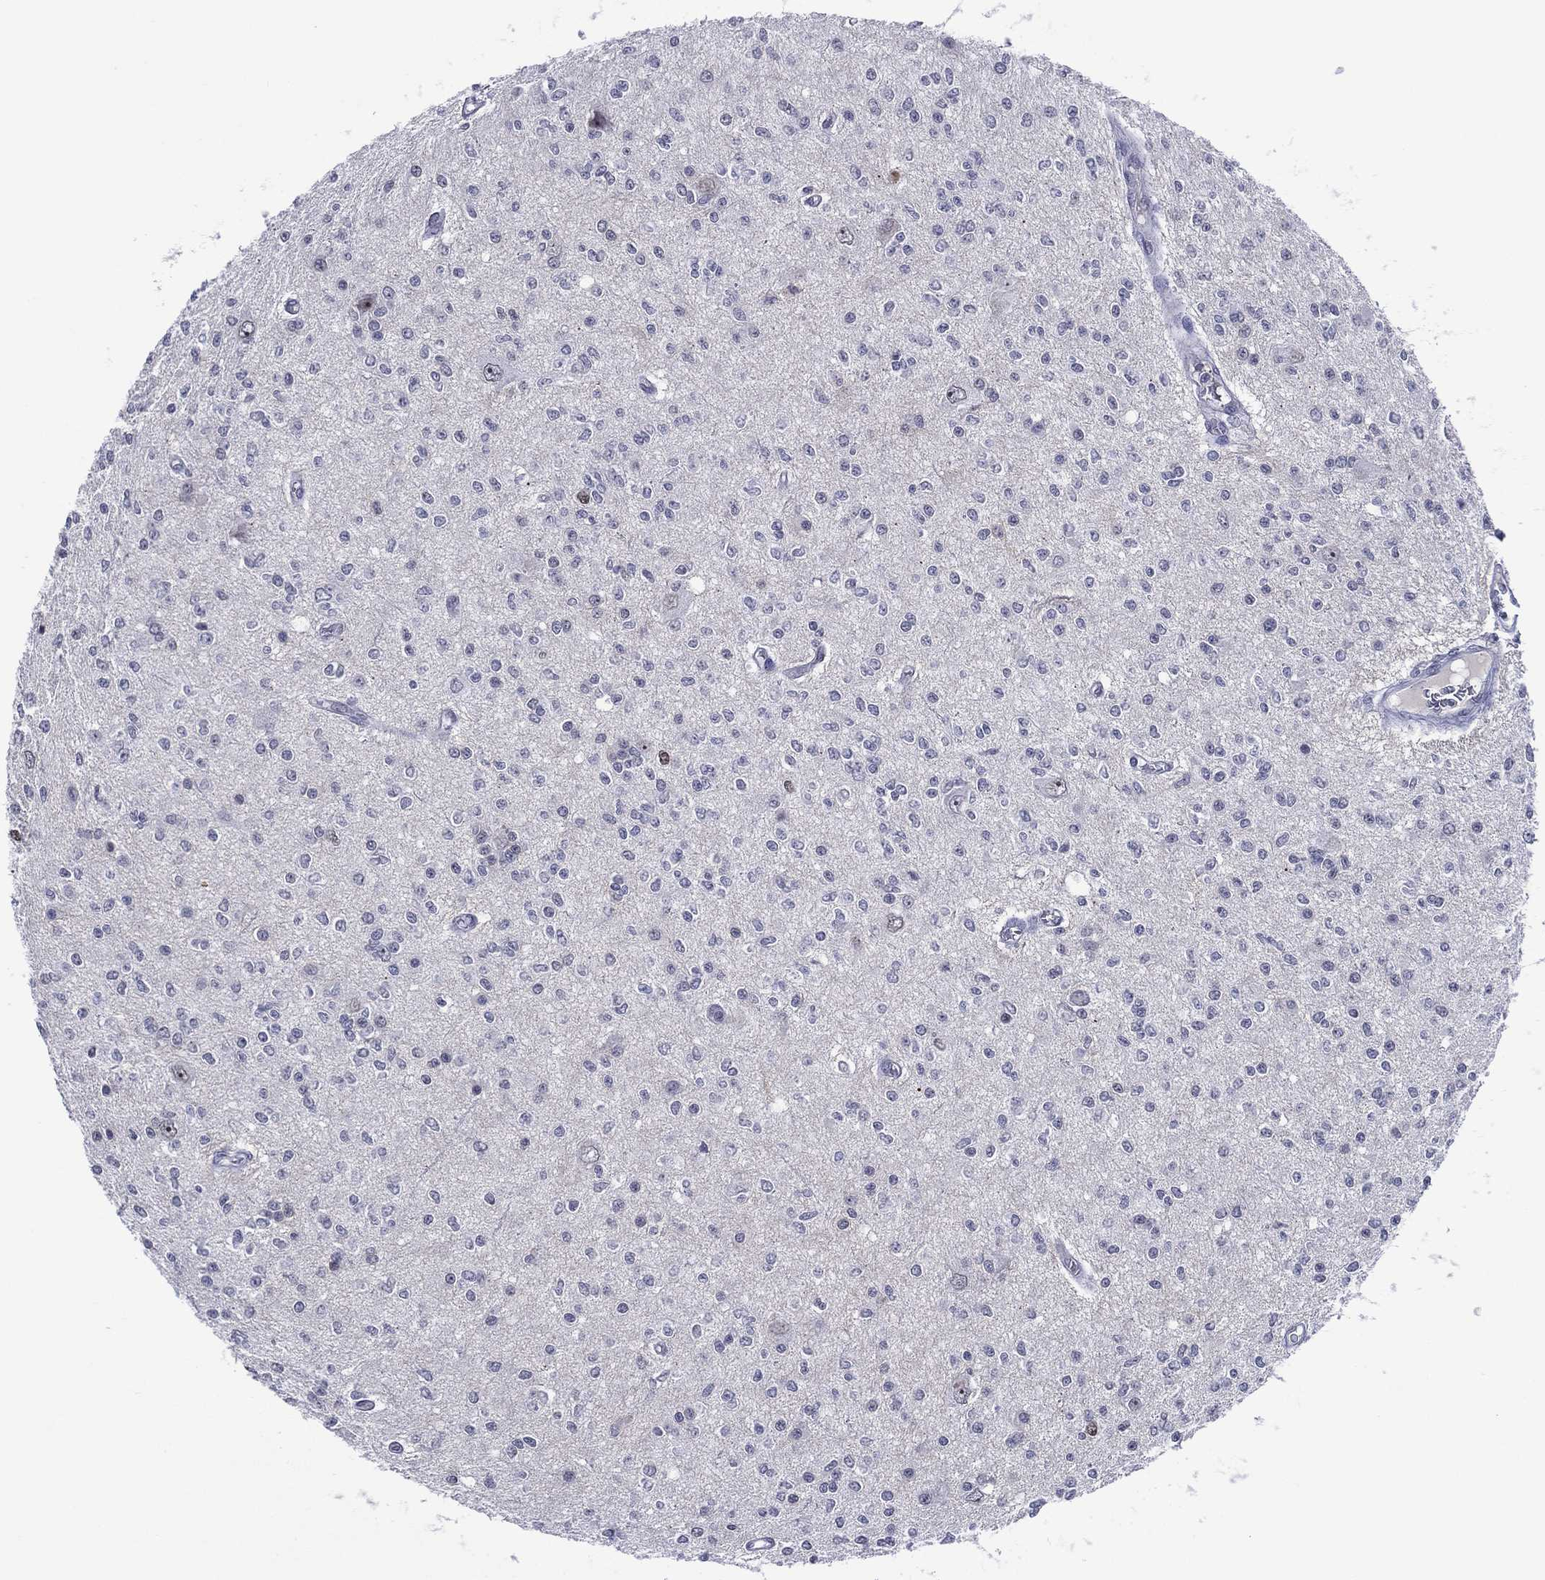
{"staining": {"intensity": "negative", "quantity": "none", "location": "none"}, "tissue": "glioma", "cell_type": "Tumor cells", "image_type": "cancer", "snomed": [{"axis": "morphology", "description": "Glioma, malignant, Low grade"}, {"axis": "topography", "description": "Brain"}], "caption": "Immunohistochemical staining of malignant low-grade glioma reveals no significant staining in tumor cells.", "gene": "GATA6", "patient": {"sex": "male", "age": 67}}